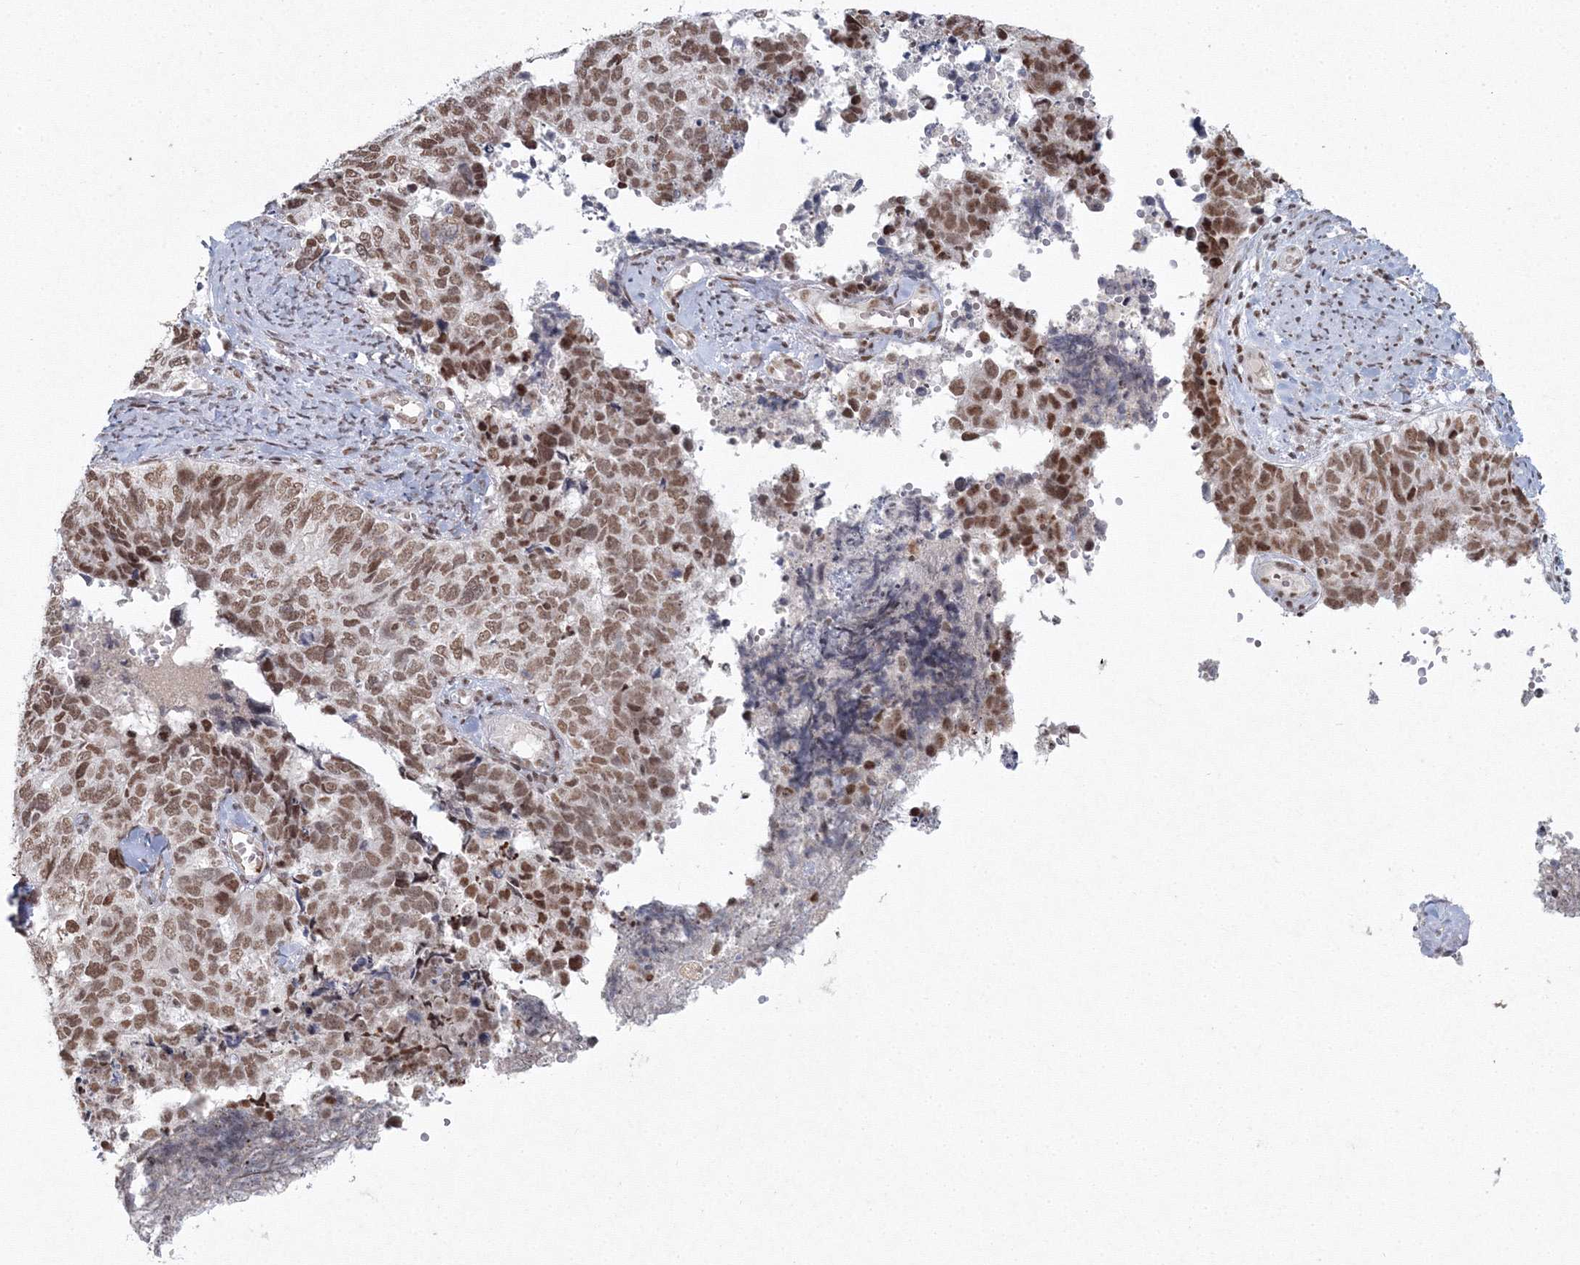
{"staining": {"intensity": "moderate", "quantity": ">75%", "location": "nuclear"}, "tissue": "cervical cancer", "cell_type": "Tumor cells", "image_type": "cancer", "snomed": [{"axis": "morphology", "description": "Squamous cell carcinoma, NOS"}, {"axis": "topography", "description": "Cervix"}], "caption": "Immunohistochemical staining of cervical cancer reveals moderate nuclear protein positivity in approximately >75% of tumor cells.", "gene": "C3orf33", "patient": {"sex": "female", "age": 63}}